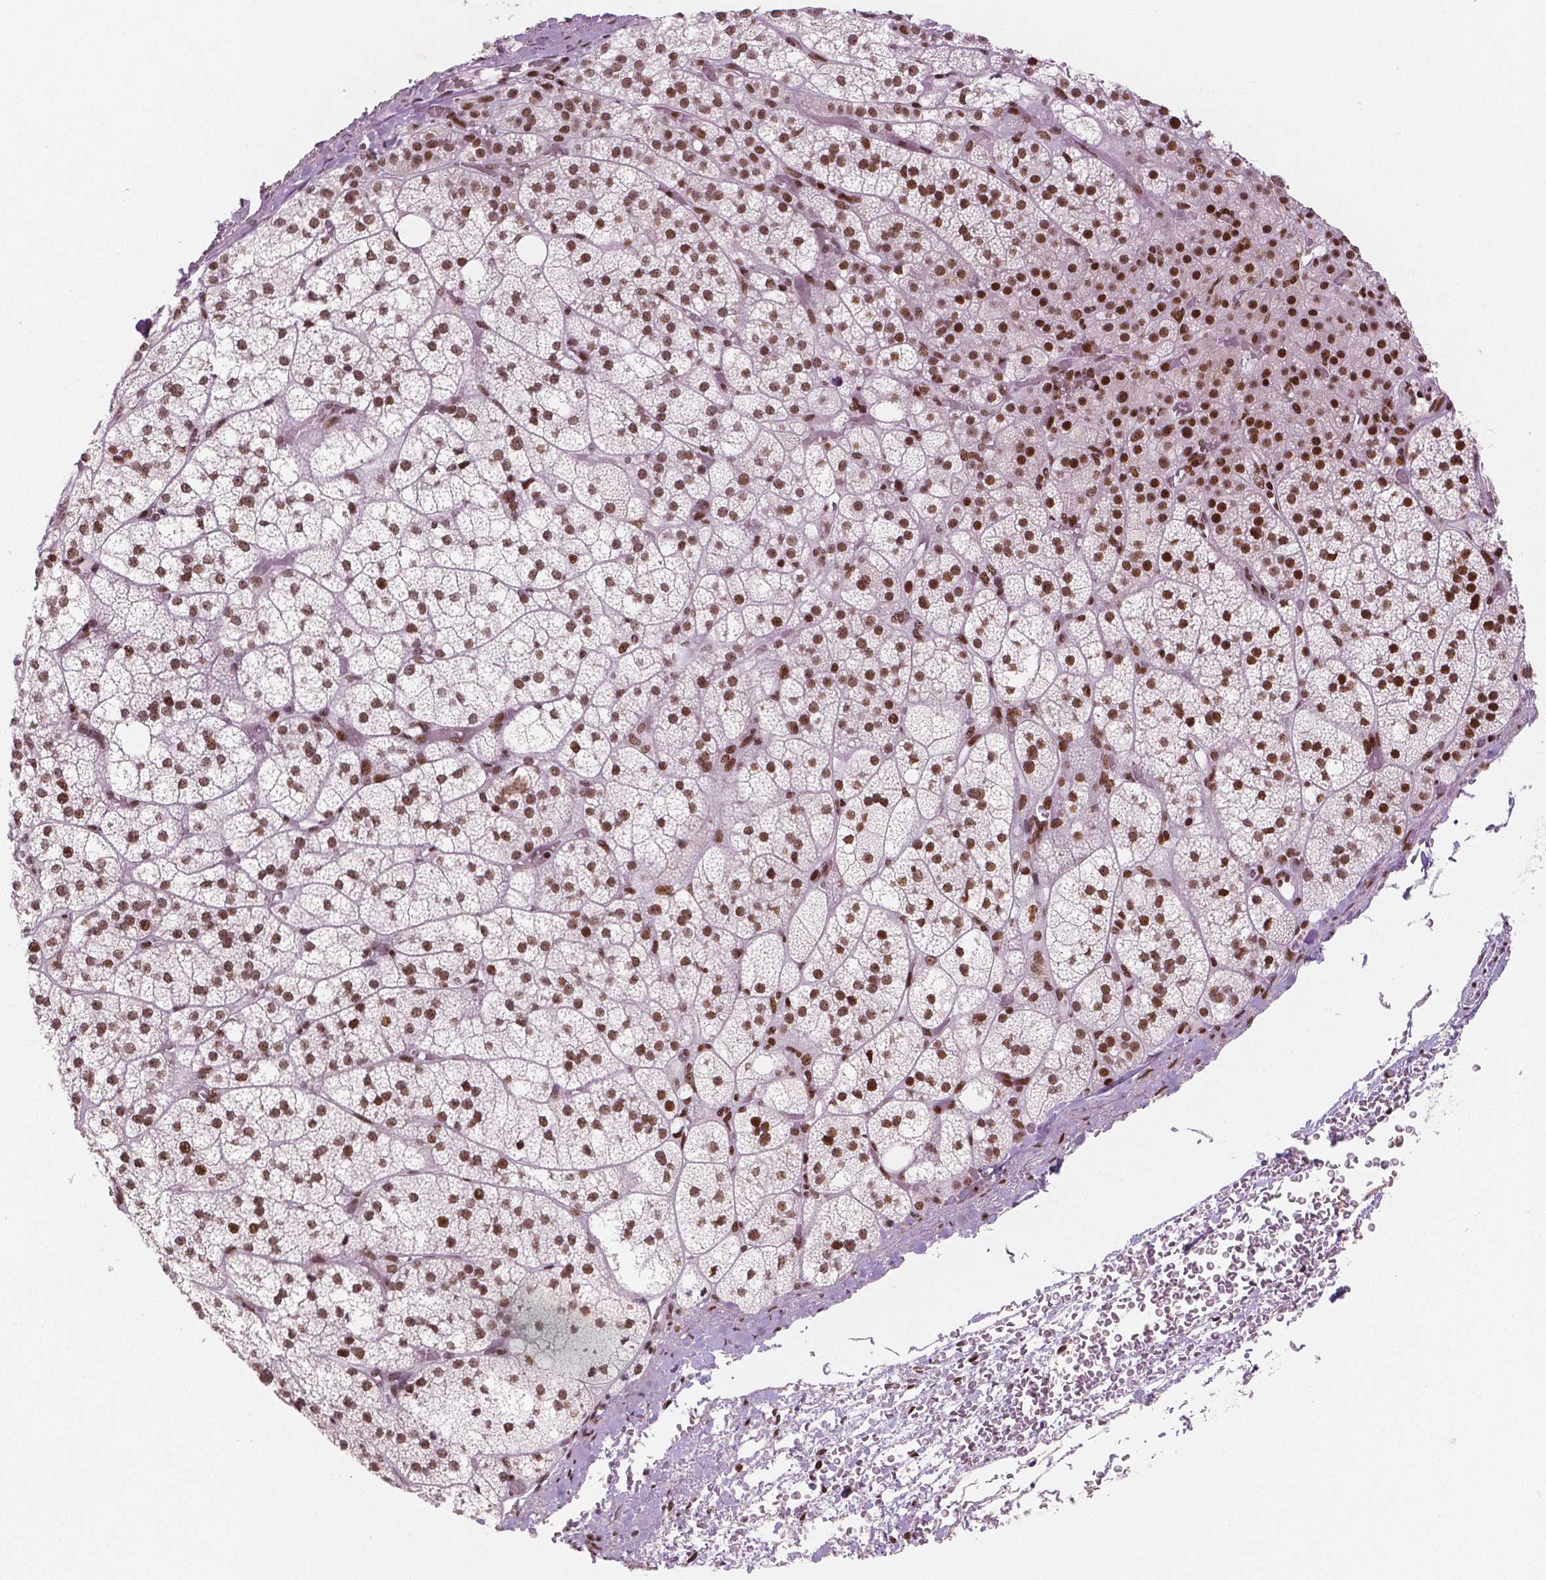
{"staining": {"intensity": "strong", "quantity": ">75%", "location": "nuclear"}, "tissue": "adrenal gland", "cell_type": "Glandular cells", "image_type": "normal", "snomed": [{"axis": "morphology", "description": "Normal tissue, NOS"}, {"axis": "topography", "description": "Adrenal gland"}], "caption": "Protein staining reveals strong nuclear expression in about >75% of glandular cells in unremarkable adrenal gland.", "gene": "BRD4", "patient": {"sex": "female", "age": 60}}